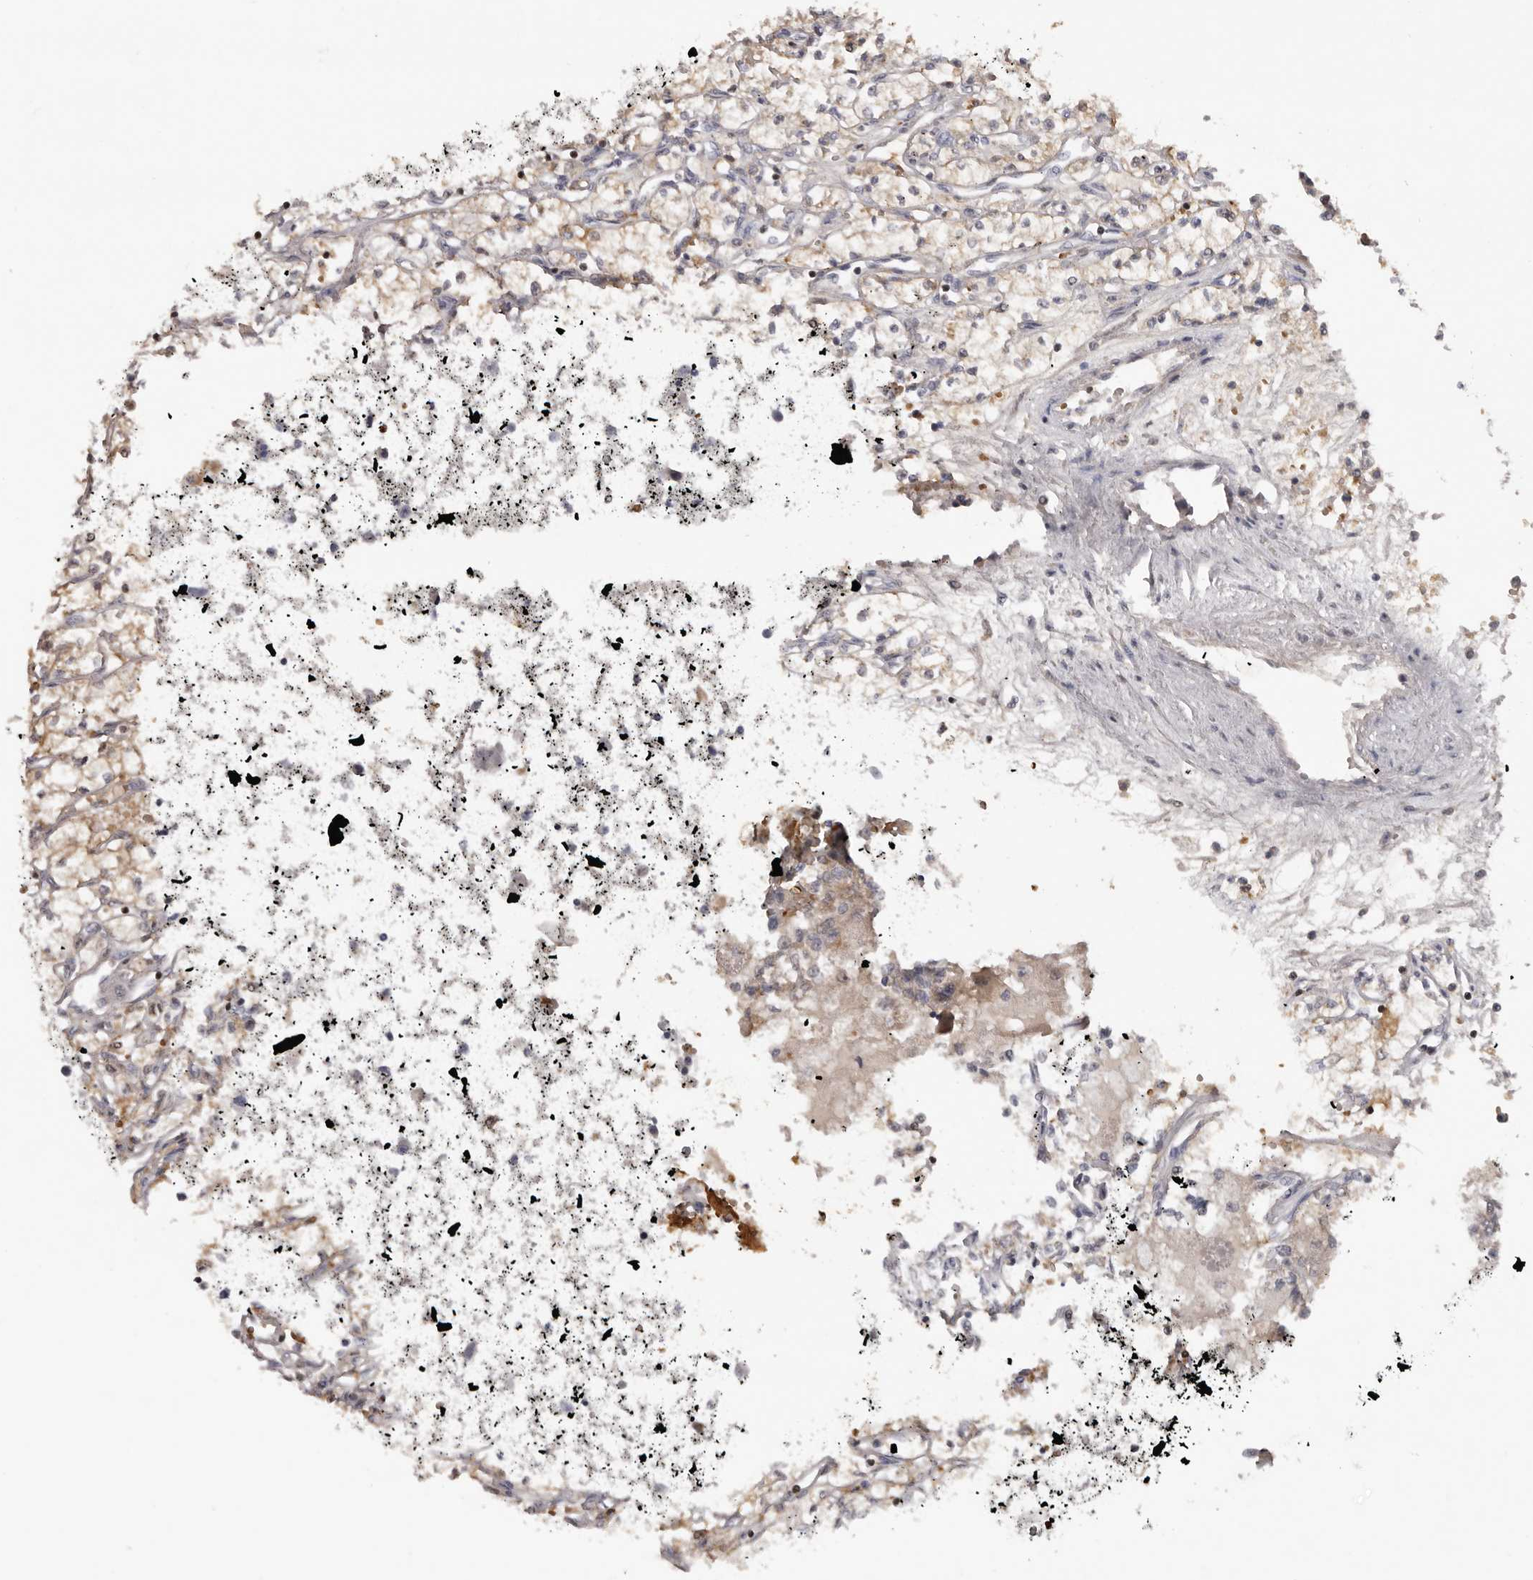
{"staining": {"intensity": "moderate", "quantity": ">75%", "location": "cytoplasmic/membranous"}, "tissue": "renal cancer", "cell_type": "Tumor cells", "image_type": "cancer", "snomed": [{"axis": "morphology", "description": "Adenocarcinoma, NOS"}, {"axis": "topography", "description": "Kidney"}], "caption": "Immunohistochemistry histopathology image of neoplastic tissue: human adenocarcinoma (renal) stained using immunohistochemistry exhibits medium levels of moderate protein expression localized specifically in the cytoplasmic/membranous of tumor cells, appearing as a cytoplasmic/membranous brown color.", "gene": "TNR", "patient": {"sex": "male", "age": 59}}